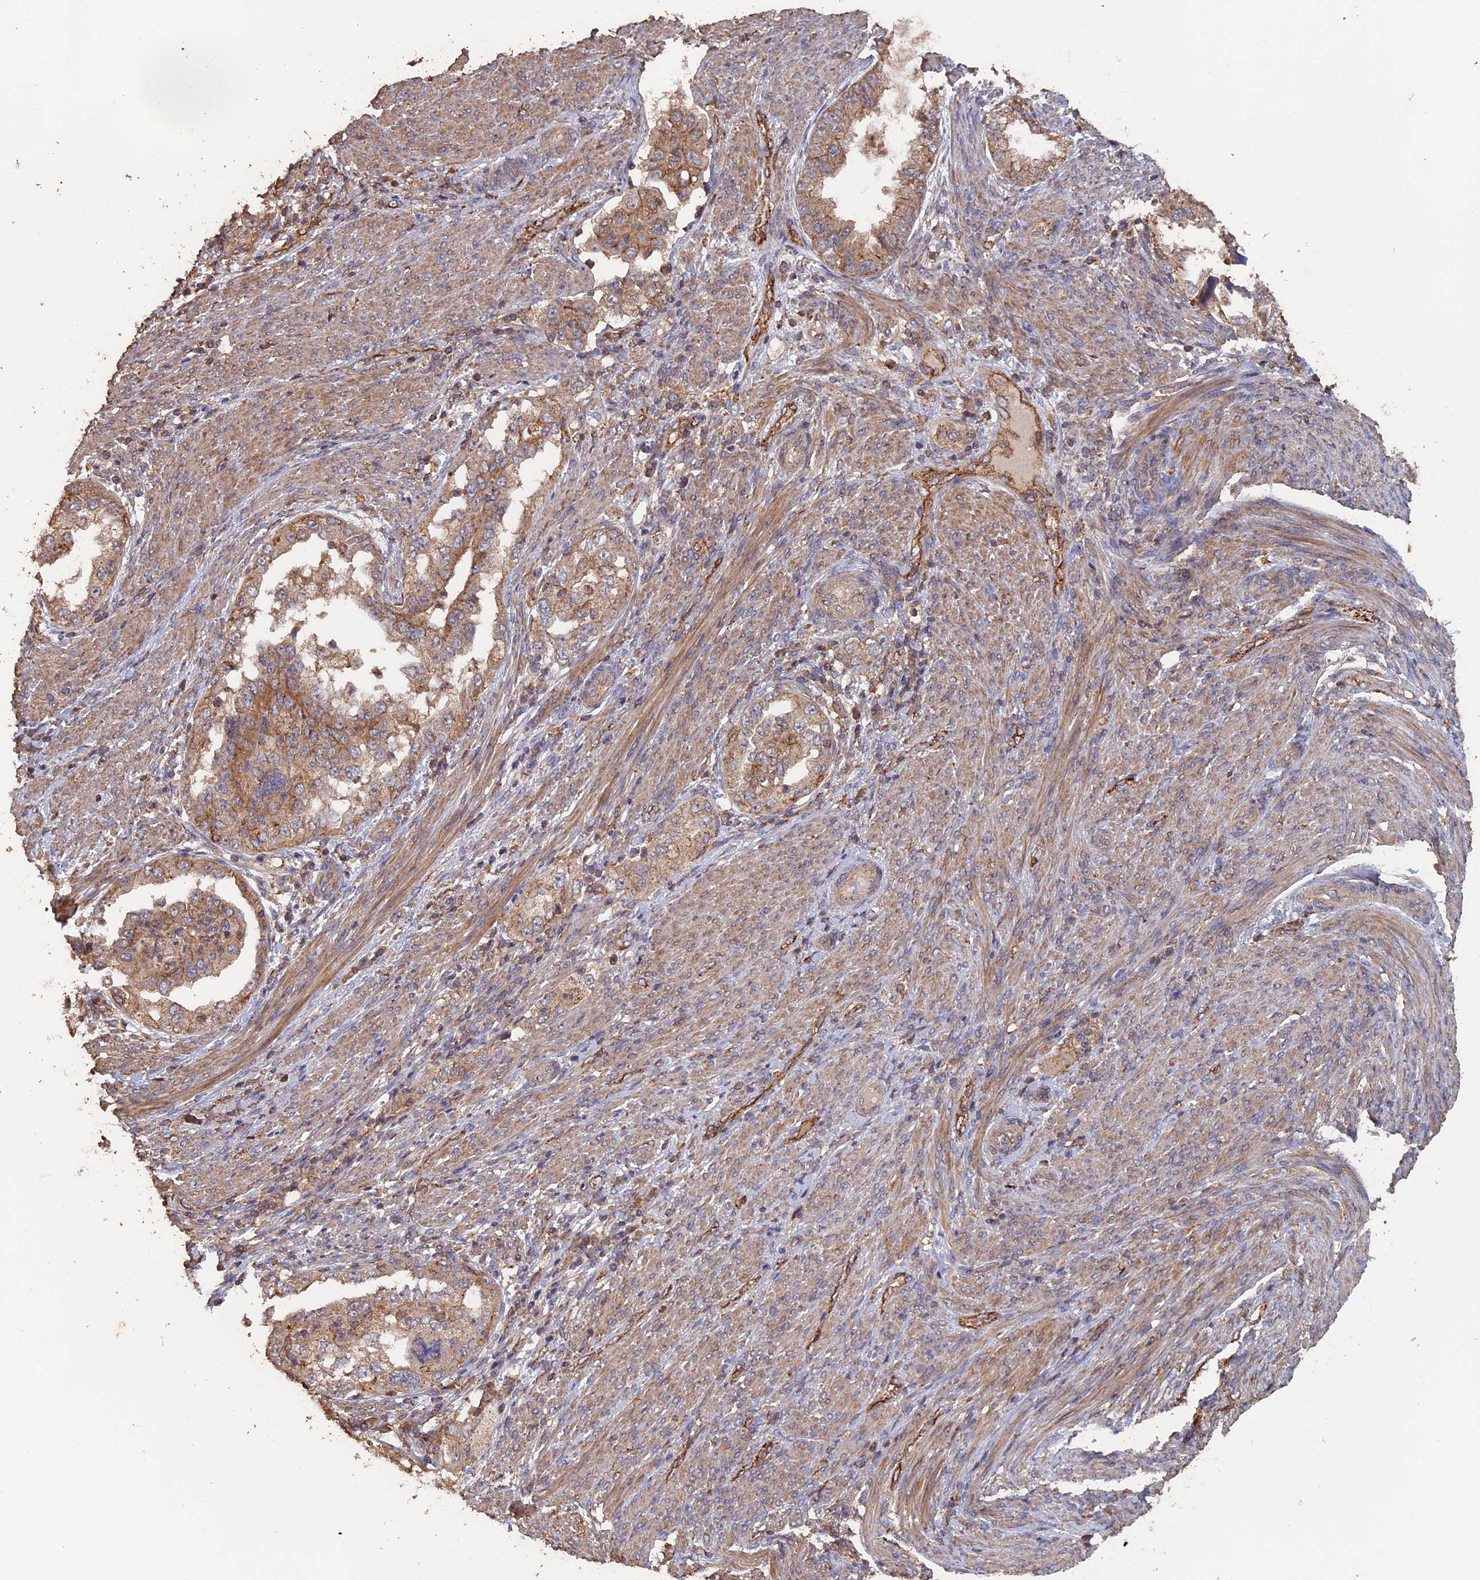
{"staining": {"intensity": "weak", "quantity": ">75%", "location": "cytoplasmic/membranous"}, "tissue": "endometrial cancer", "cell_type": "Tumor cells", "image_type": "cancer", "snomed": [{"axis": "morphology", "description": "Adenocarcinoma, NOS"}, {"axis": "topography", "description": "Endometrium"}], "caption": "Immunohistochemistry (IHC) image of human adenocarcinoma (endometrial) stained for a protein (brown), which exhibits low levels of weak cytoplasmic/membranous positivity in about >75% of tumor cells.", "gene": "PIGQ", "patient": {"sex": "female", "age": 85}}